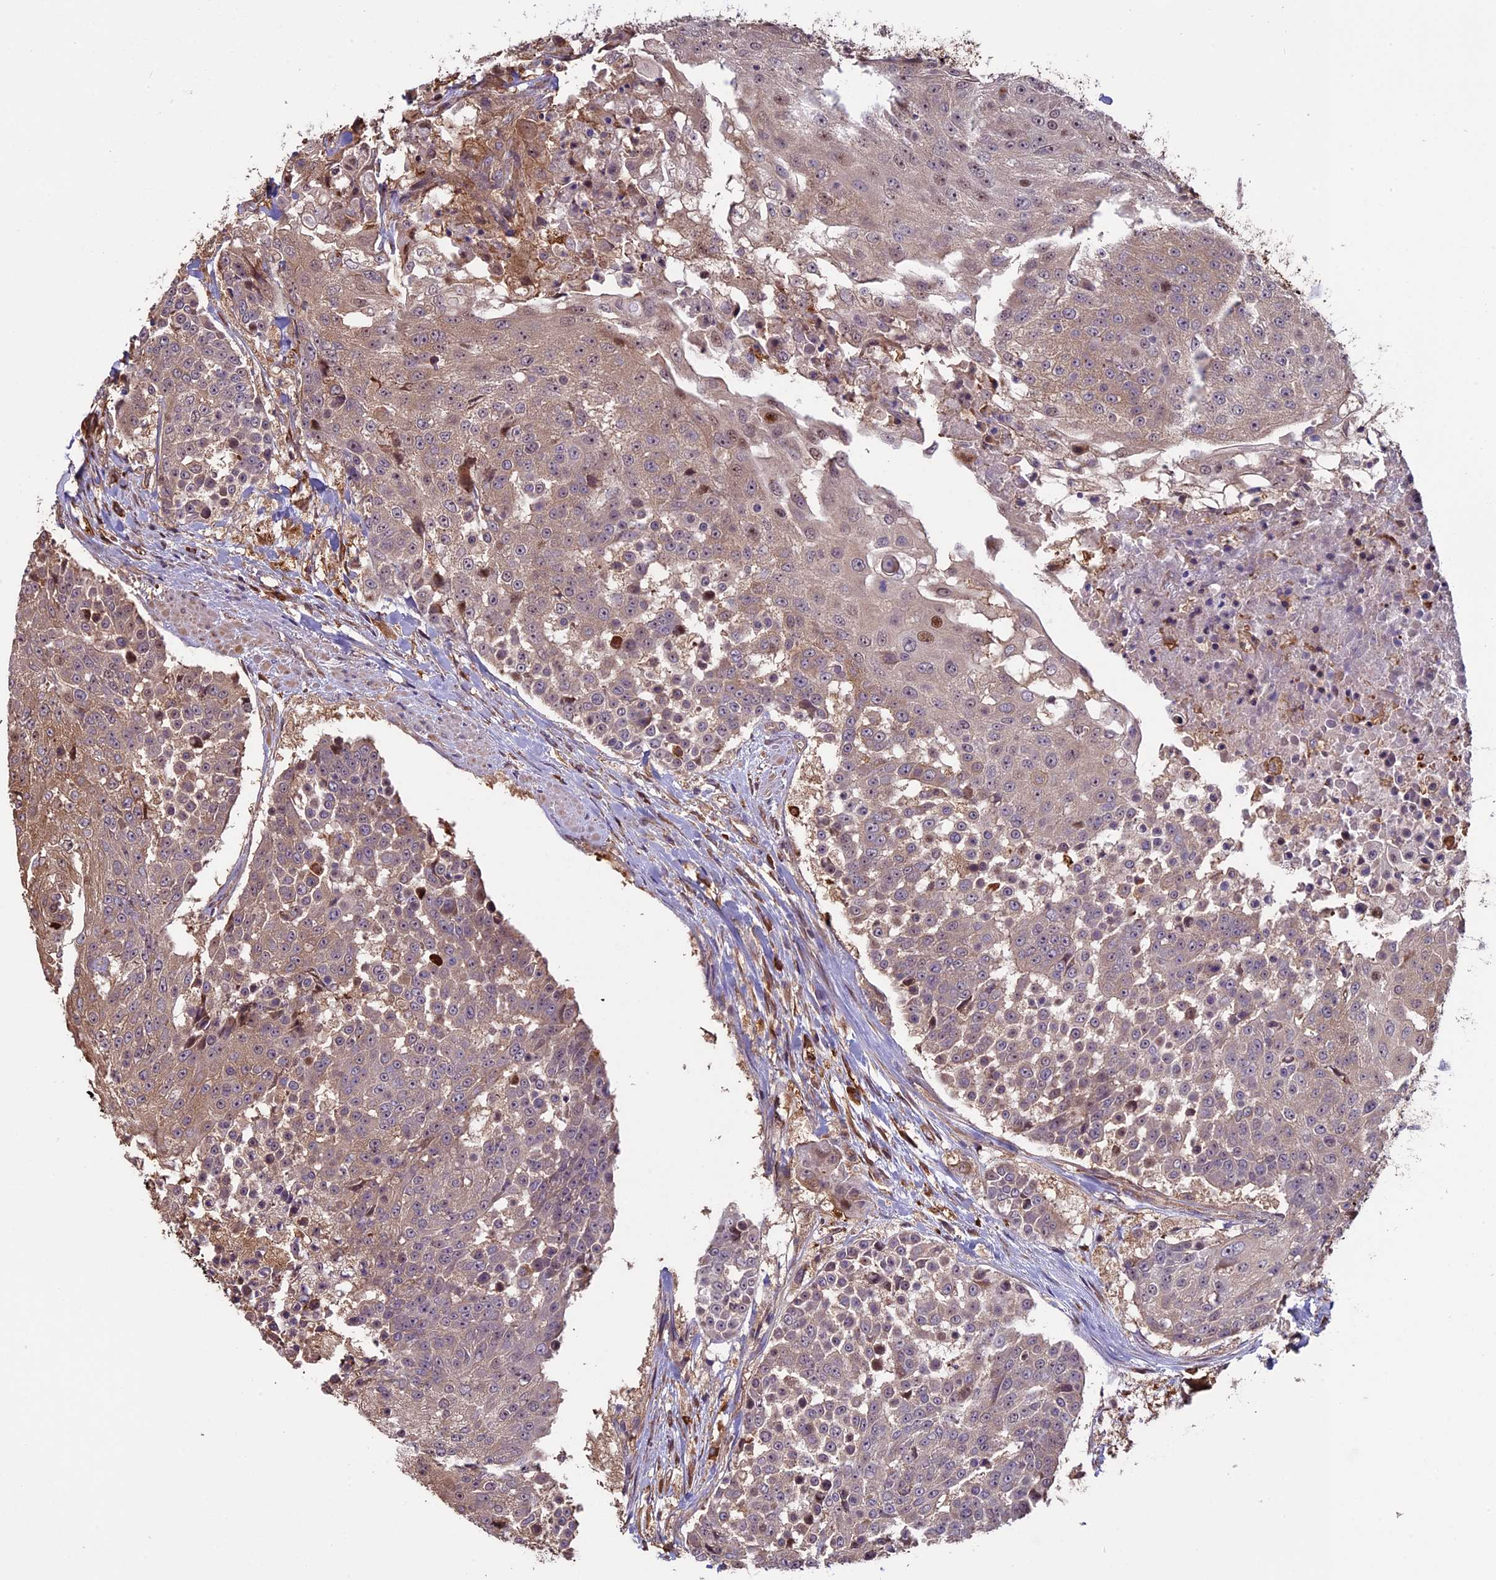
{"staining": {"intensity": "moderate", "quantity": "<25%", "location": "nuclear"}, "tissue": "urothelial cancer", "cell_type": "Tumor cells", "image_type": "cancer", "snomed": [{"axis": "morphology", "description": "Urothelial carcinoma, High grade"}, {"axis": "topography", "description": "Urinary bladder"}], "caption": "Moderate nuclear expression for a protein is present in approximately <25% of tumor cells of urothelial carcinoma (high-grade) using IHC.", "gene": "VWA3A", "patient": {"sex": "female", "age": 63}}